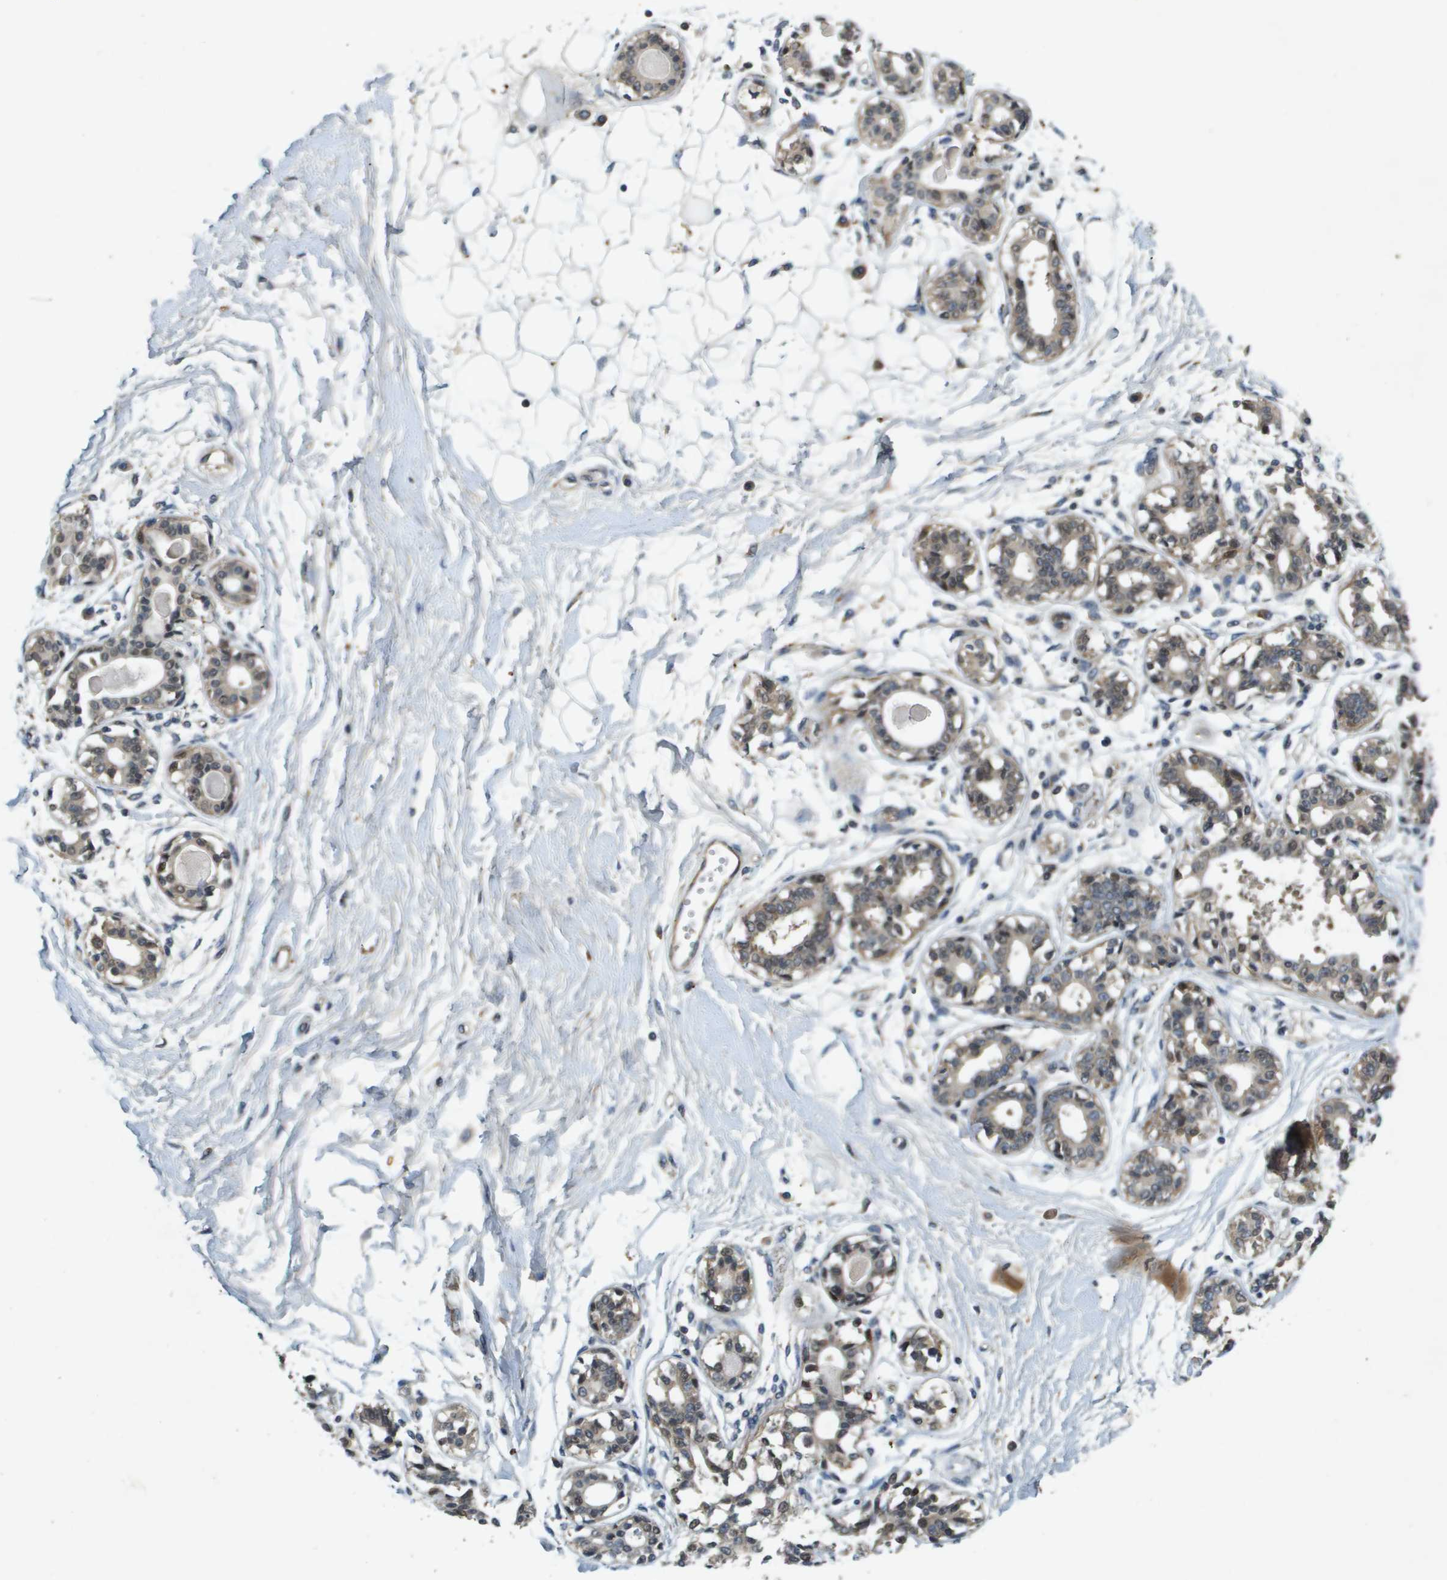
{"staining": {"intensity": "negative", "quantity": "none", "location": "none"}, "tissue": "breast", "cell_type": "Adipocytes", "image_type": "normal", "snomed": [{"axis": "morphology", "description": "Normal tissue, NOS"}, {"axis": "topography", "description": "Breast"}], "caption": "Immunohistochemistry of unremarkable human breast shows no staining in adipocytes. The staining is performed using DAB brown chromogen with nuclei counter-stained in using hematoxylin.", "gene": "PGAP3", "patient": {"sex": "female", "age": 45}}